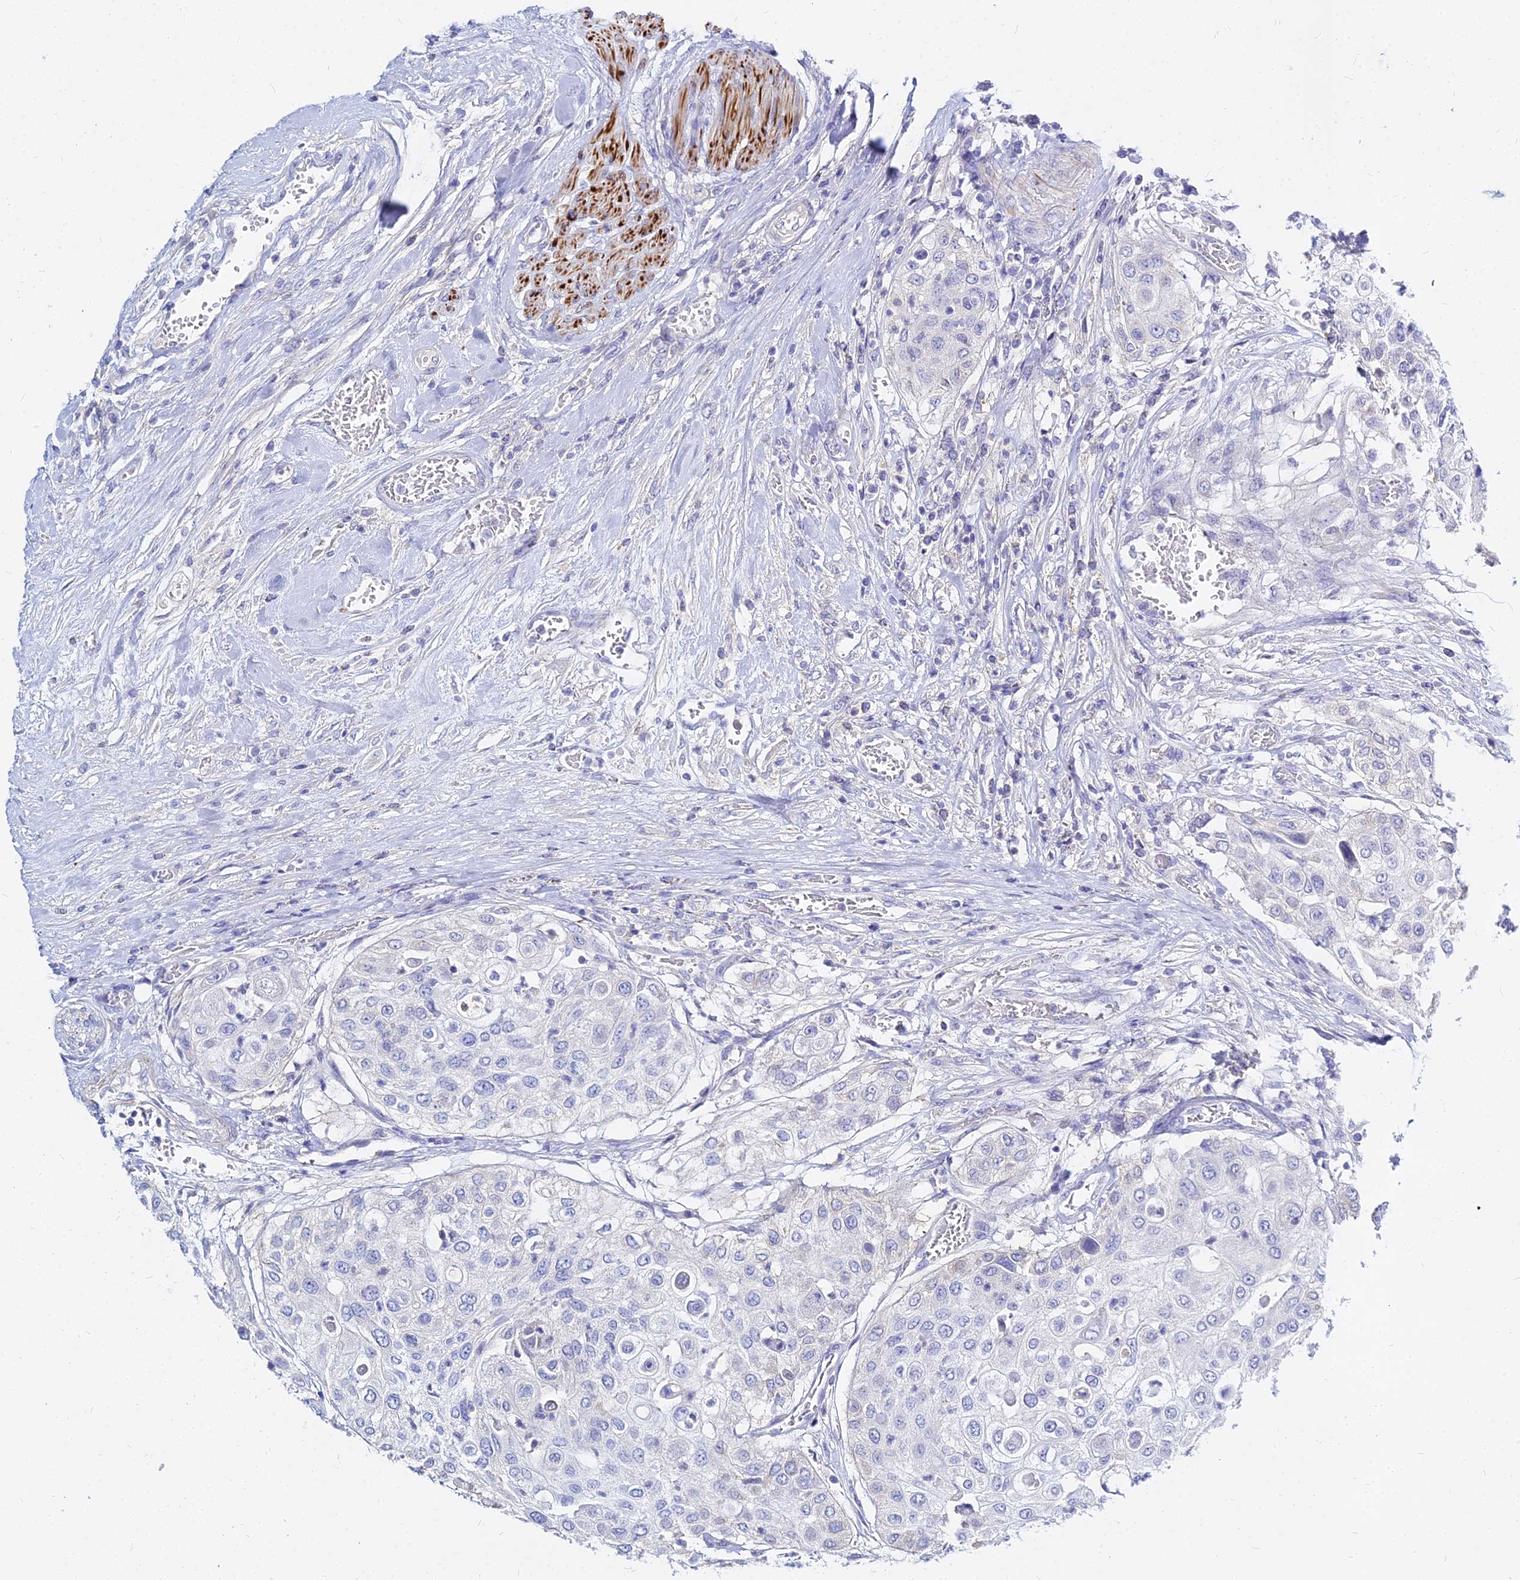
{"staining": {"intensity": "negative", "quantity": "none", "location": "none"}, "tissue": "urothelial cancer", "cell_type": "Tumor cells", "image_type": "cancer", "snomed": [{"axis": "morphology", "description": "Urothelial carcinoma, High grade"}, {"axis": "topography", "description": "Urinary bladder"}], "caption": "Protein analysis of urothelial cancer exhibits no significant staining in tumor cells.", "gene": "ZNF552", "patient": {"sex": "female", "age": 79}}